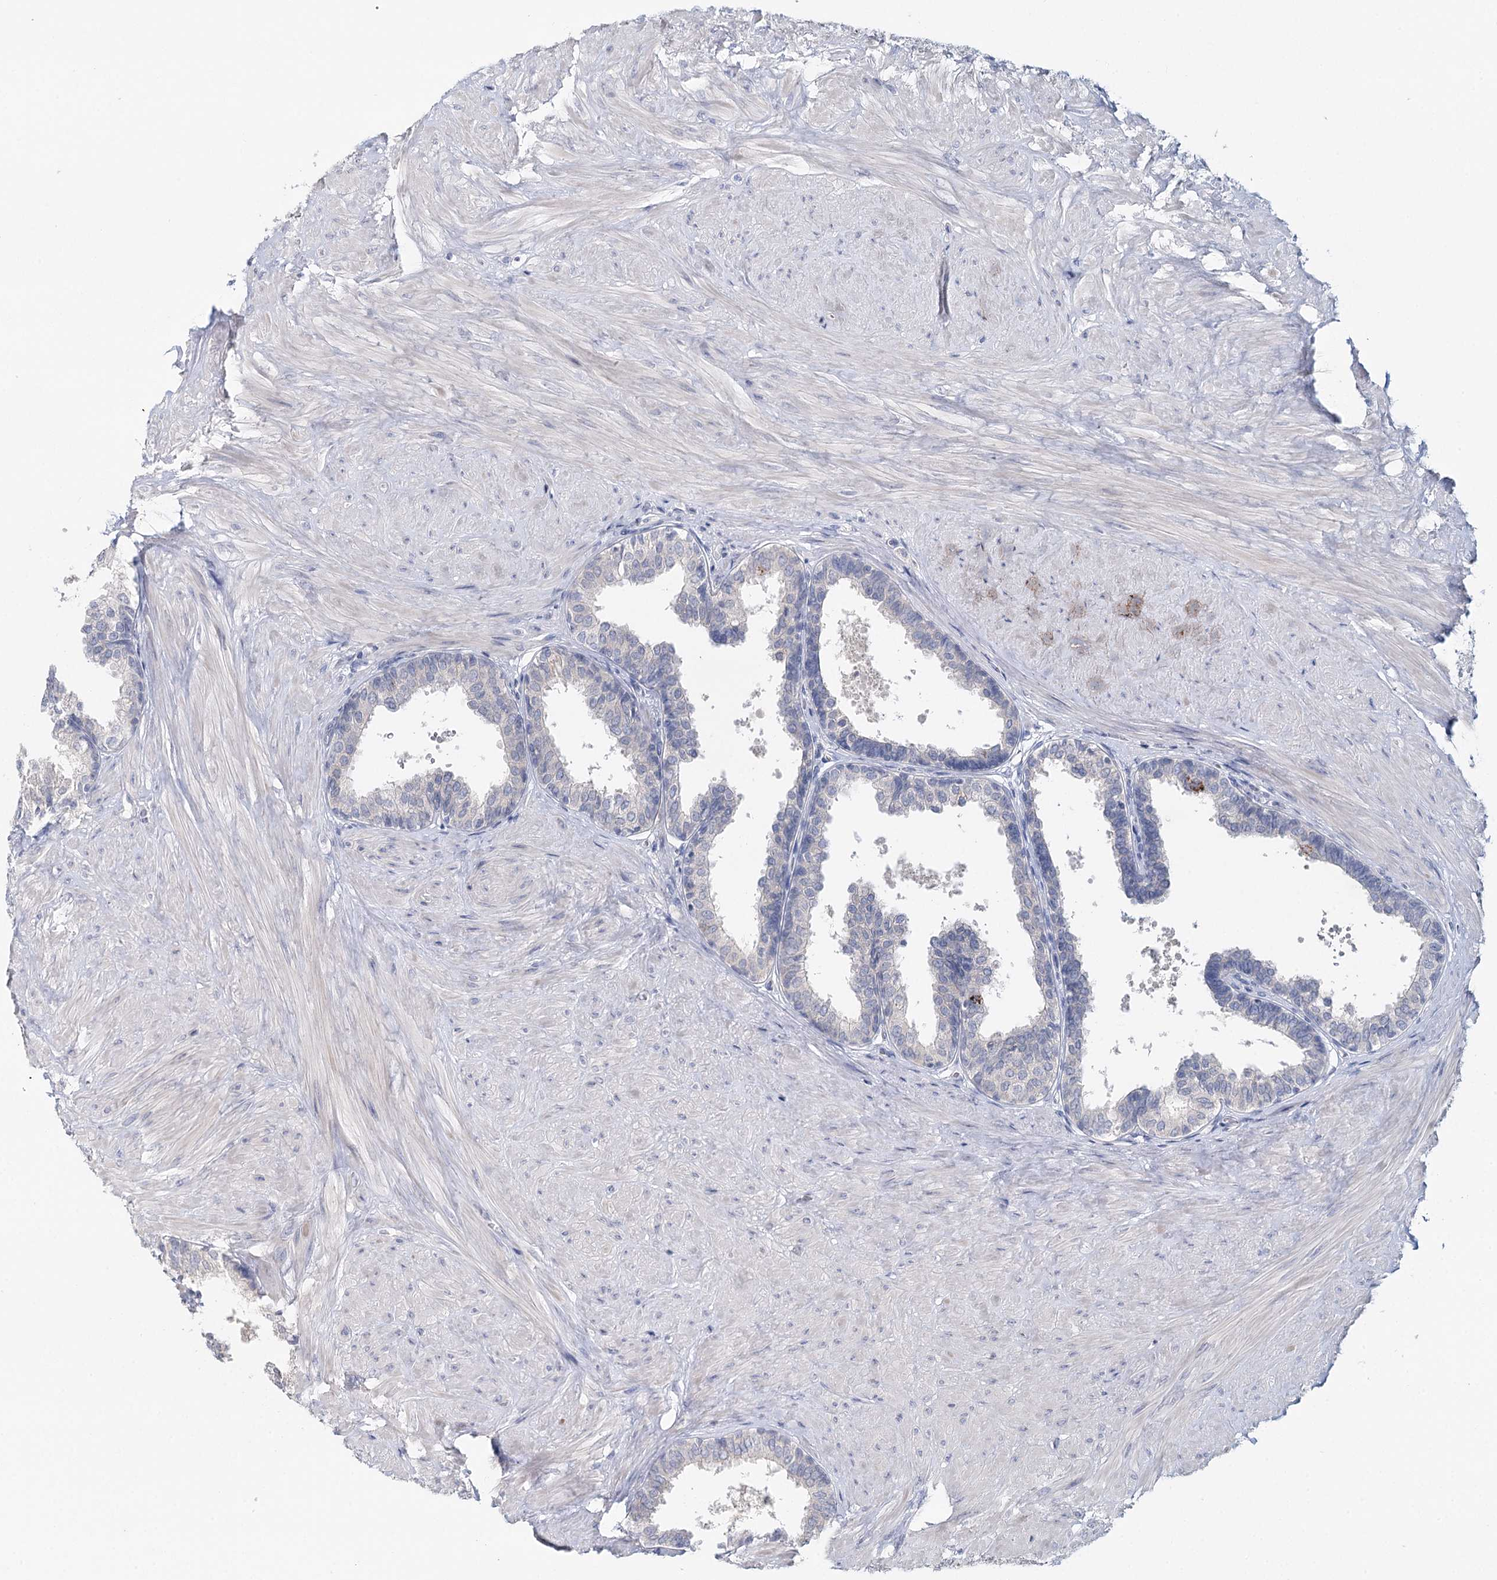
{"staining": {"intensity": "negative", "quantity": "none", "location": "none"}, "tissue": "prostate", "cell_type": "Glandular cells", "image_type": "normal", "snomed": [{"axis": "morphology", "description": "Normal tissue, NOS"}, {"axis": "topography", "description": "Prostate"}], "caption": "Human prostate stained for a protein using immunohistochemistry exhibits no positivity in glandular cells.", "gene": "DAPK1", "patient": {"sex": "male", "age": 48}}